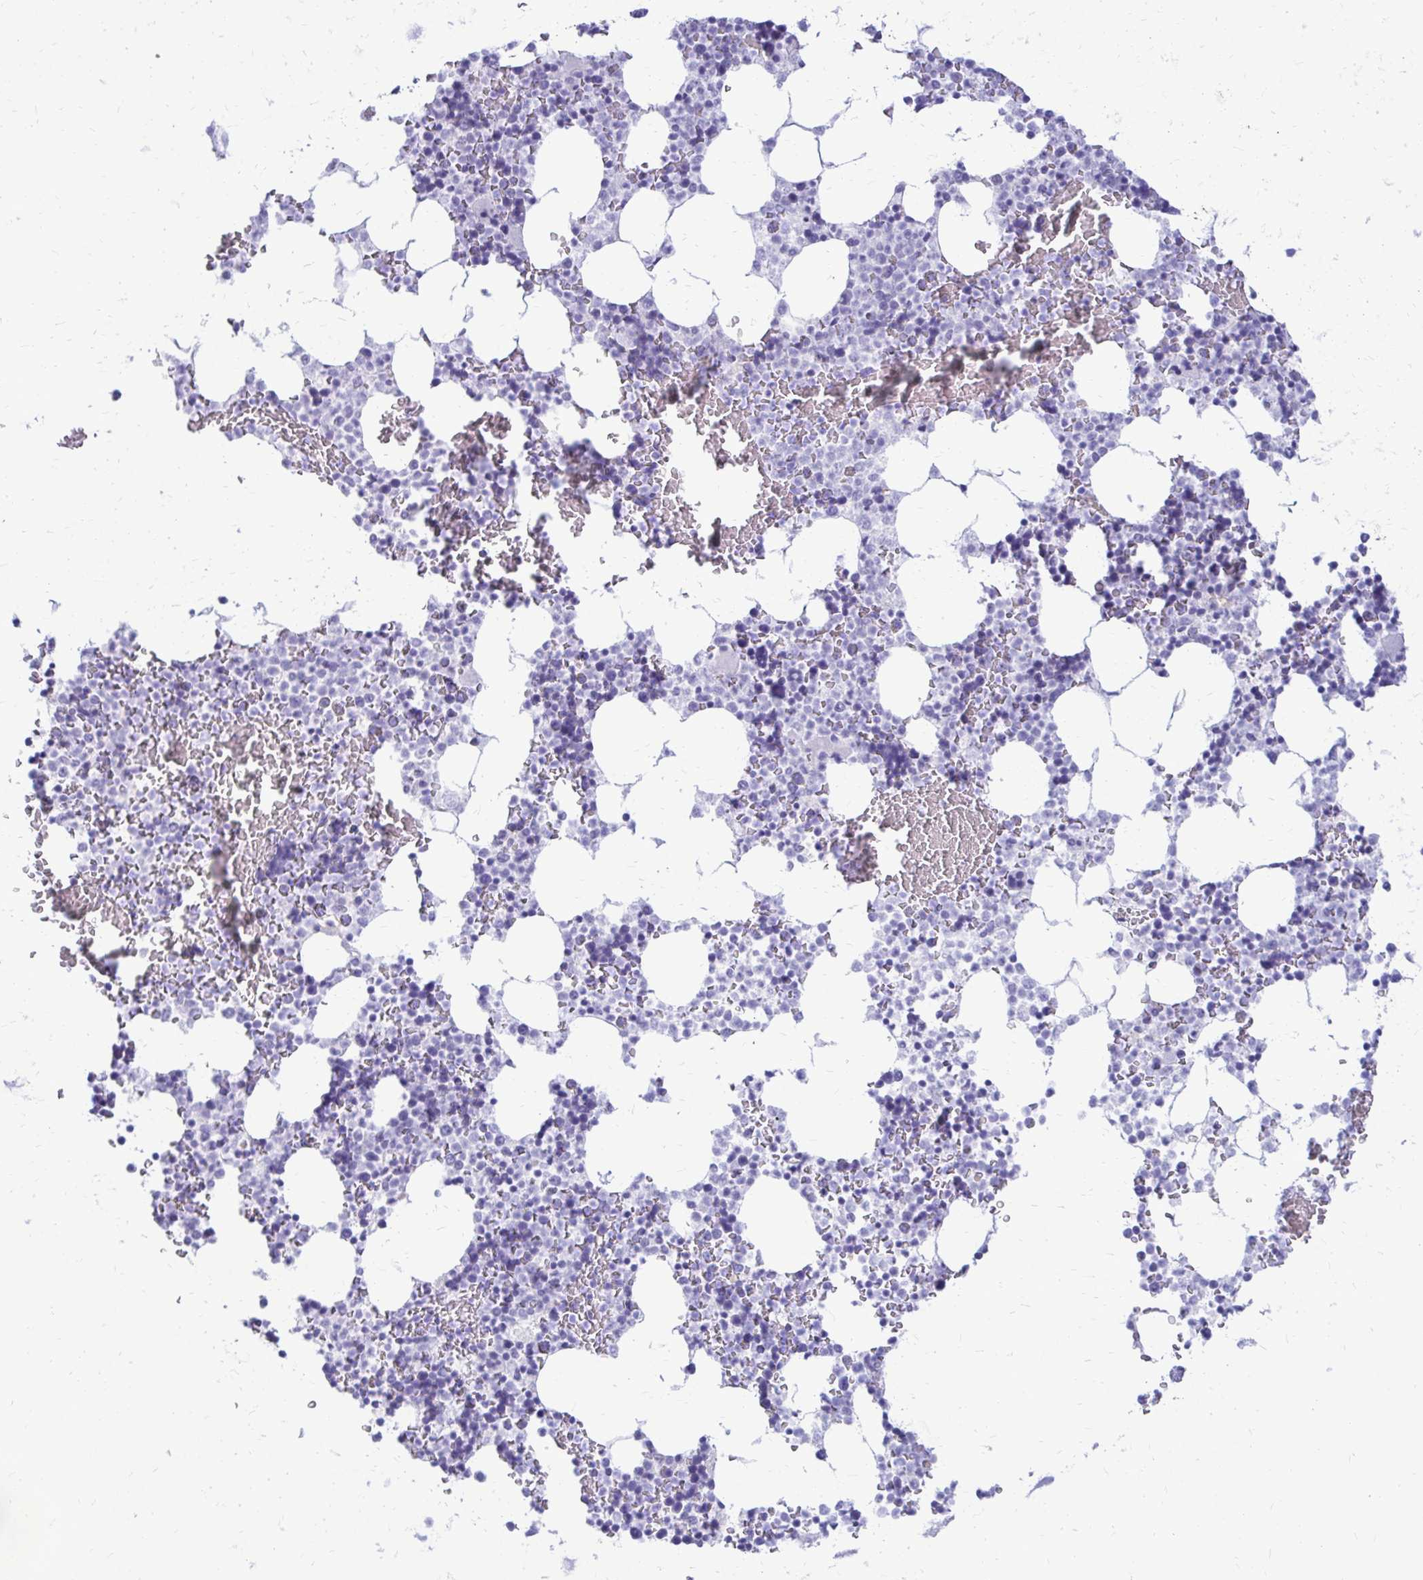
{"staining": {"intensity": "negative", "quantity": "none", "location": "none"}, "tissue": "bone marrow", "cell_type": "Hematopoietic cells", "image_type": "normal", "snomed": [{"axis": "morphology", "description": "Normal tissue, NOS"}, {"axis": "topography", "description": "Bone marrow"}], "caption": "Human bone marrow stained for a protein using IHC demonstrates no positivity in hematopoietic cells.", "gene": "OR10R2", "patient": {"sex": "female", "age": 42}}